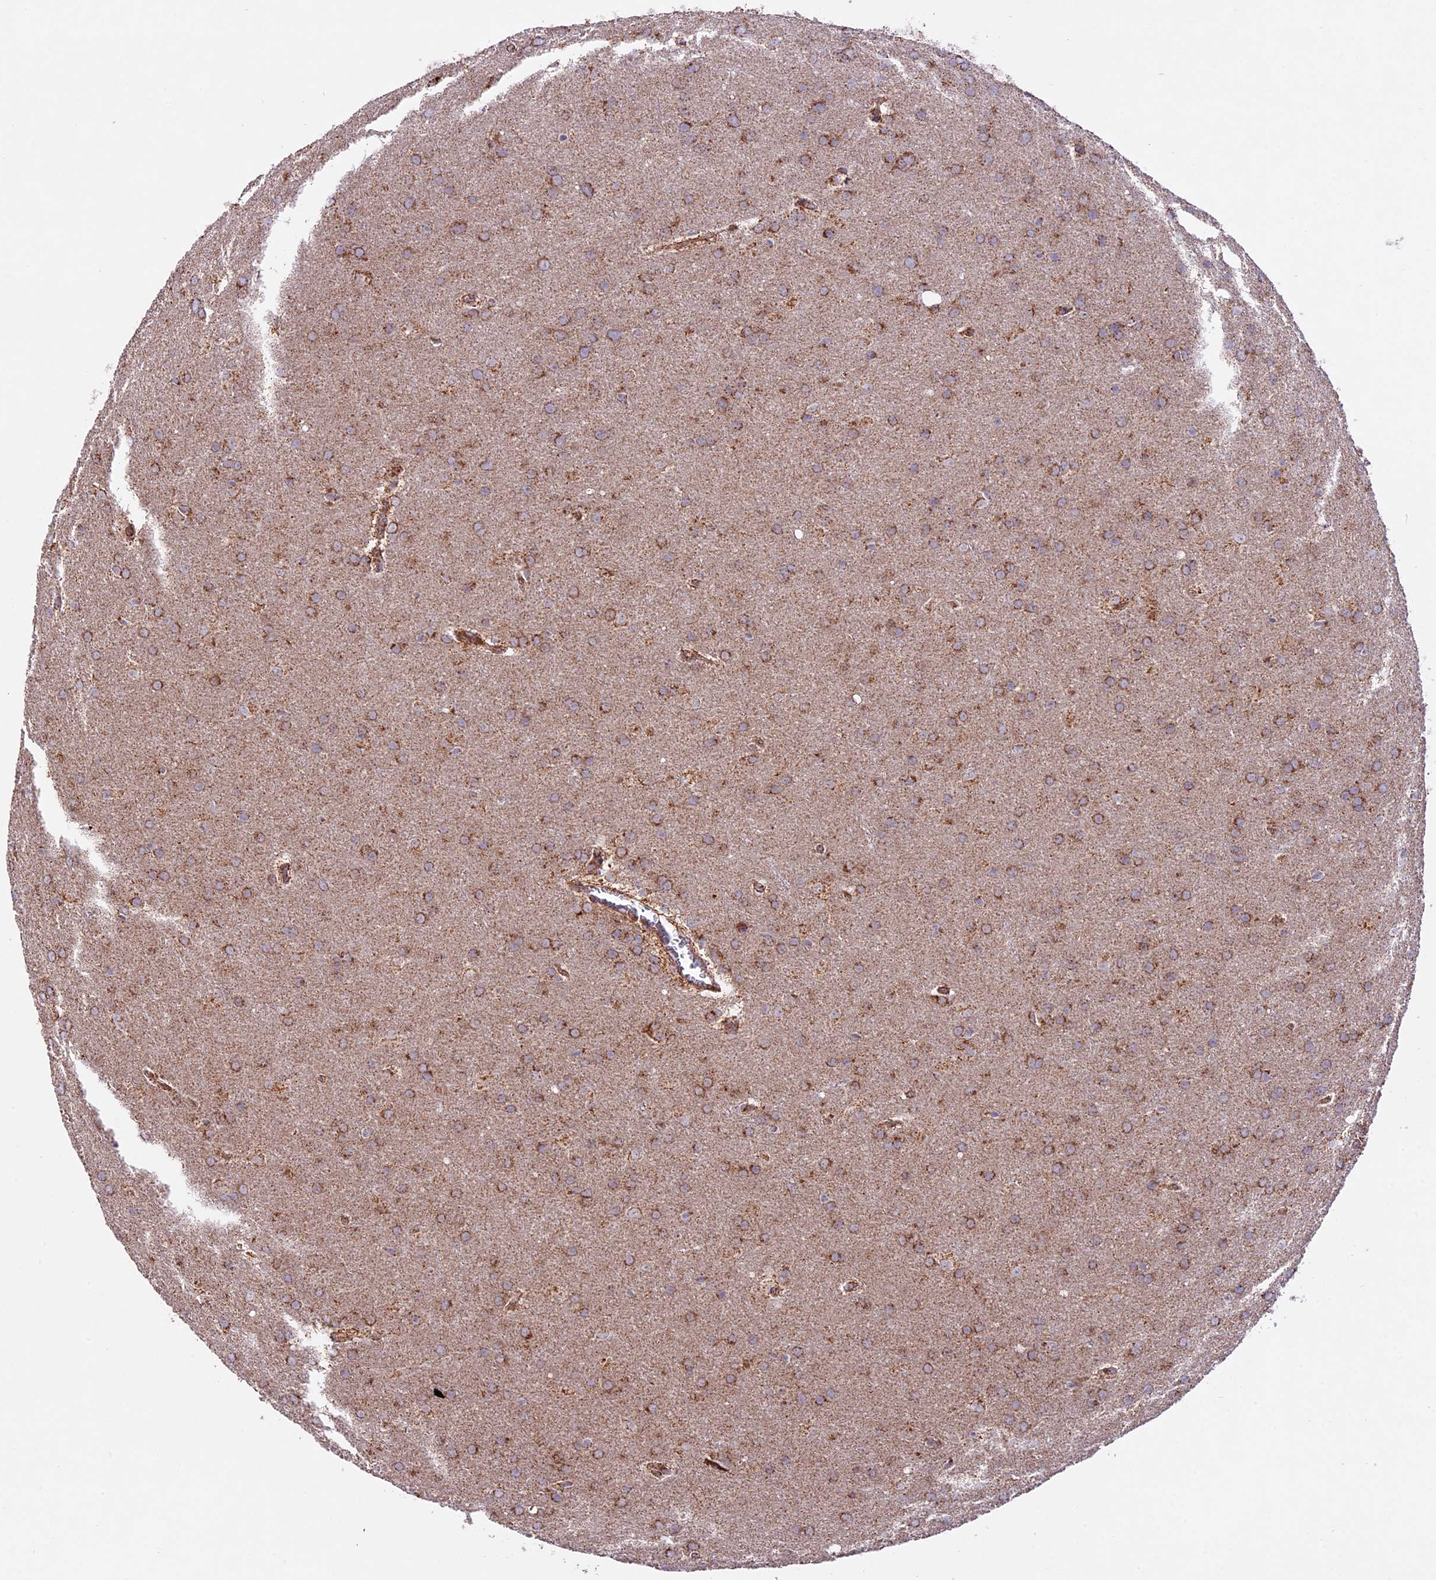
{"staining": {"intensity": "moderate", "quantity": ">75%", "location": "cytoplasmic/membranous"}, "tissue": "glioma", "cell_type": "Tumor cells", "image_type": "cancer", "snomed": [{"axis": "morphology", "description": "Glioma, malignant, Low grade"}, {"axis": "topography", "description": "Brain"}], "caption": "Protein positivity by immunohistochemistry (IHC) exhibits moderate cytoplasmic/membranous staining in approximately >75% of tumor cells in glioma.", "gene": "NDUFA8", "patient": {"sex": "female", "age": 32}}